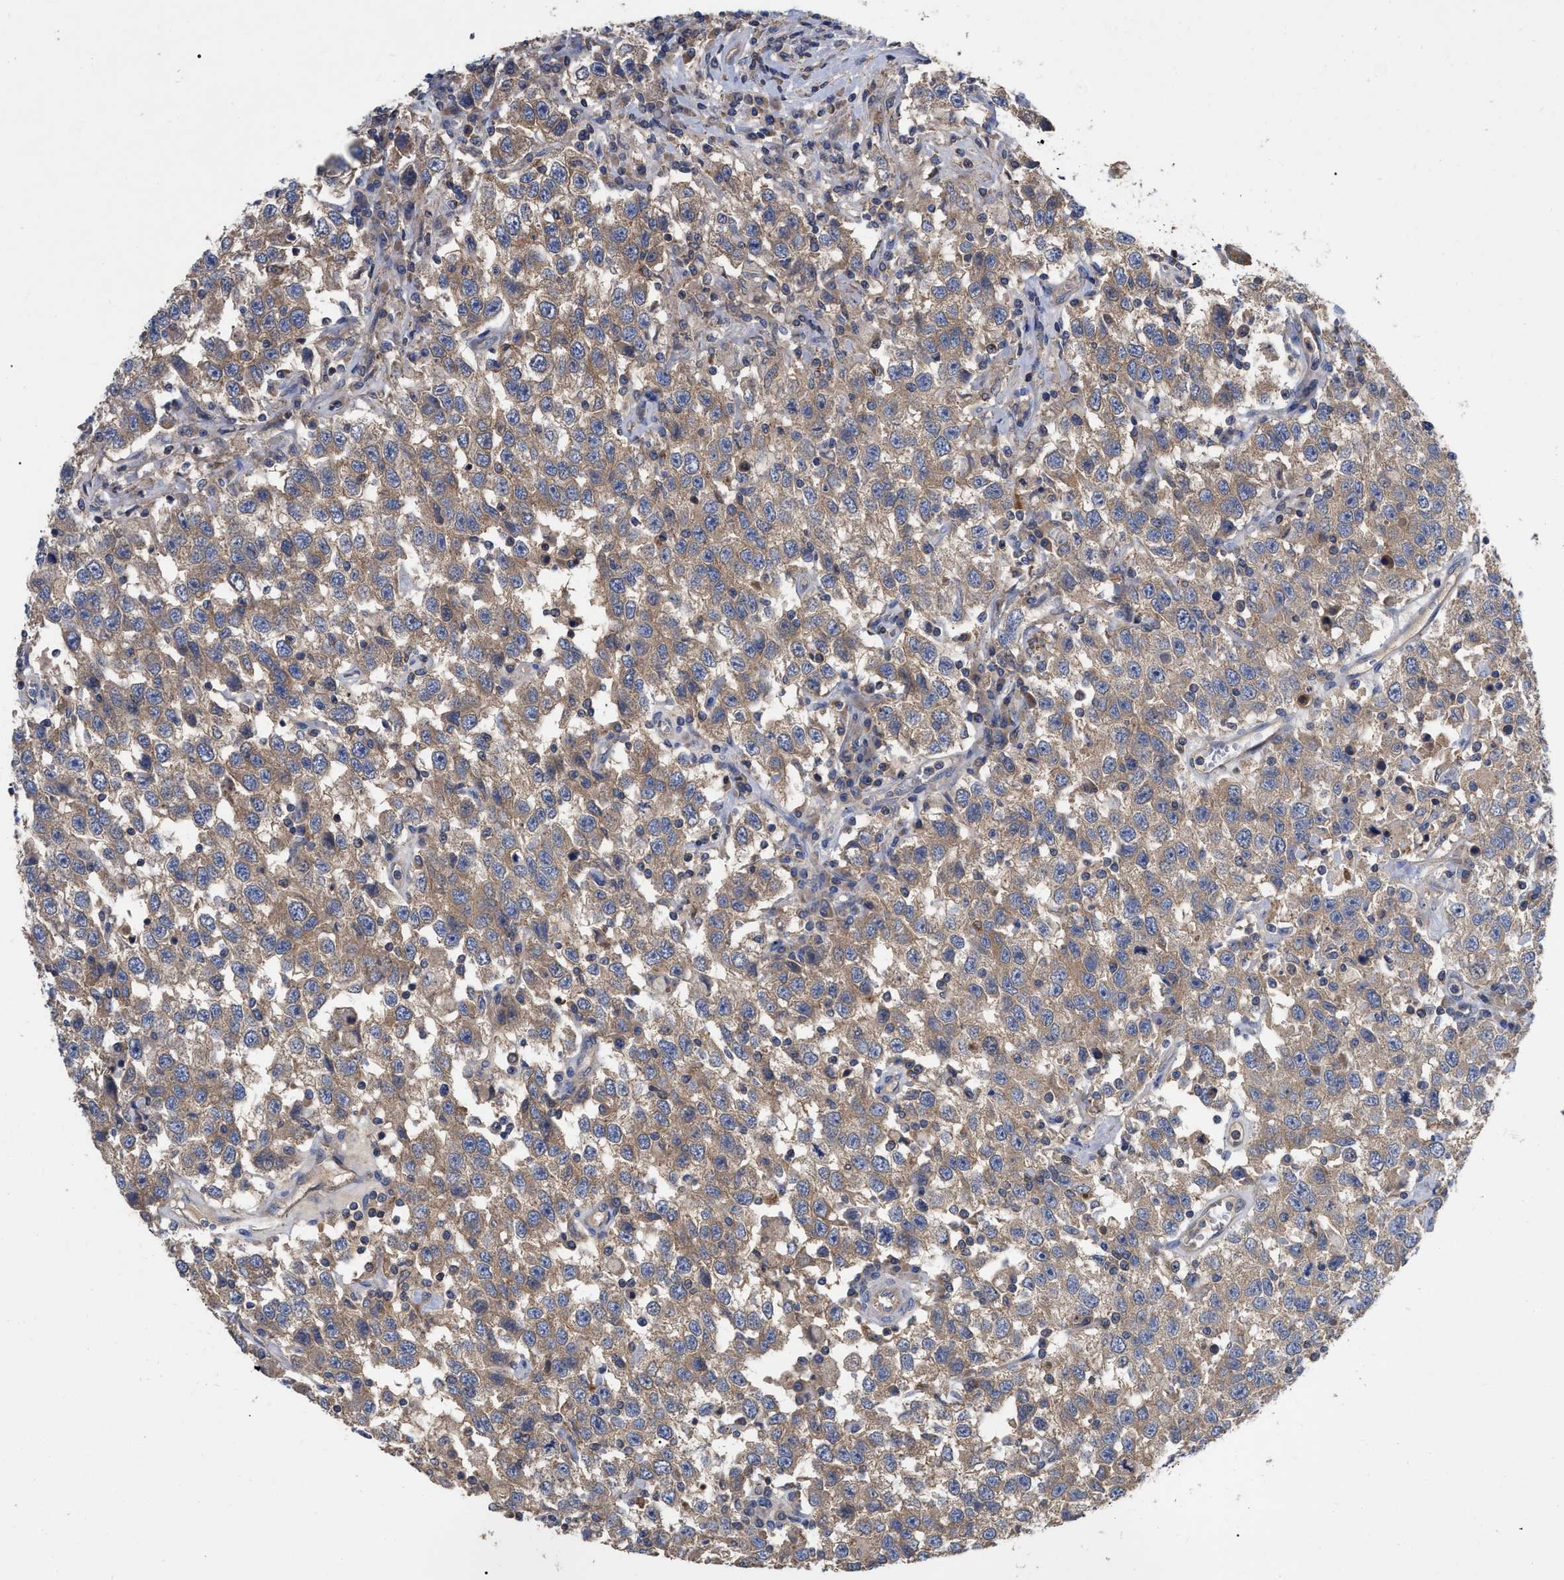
{"staining": {"intensity": "weak", "quantity": ">75%", "location": "cytoplasmic/membranous"}, "tissue": "testis cancer", "cell_type": "Tumor cells", "image_type": "cancer", "snomed": [{"axis": "morphology", "description": "Seminoma, NOS"}, {"axis": "topography", "description": "Testis"}], "caption": "Testis cancer (seminoma) tissue reveals weak cytoplasmic/membranous expression in approximately >75% of tumor cells, visualized by immunohistochemistry. Using DAB (3,3'-diaminobenzidine) (brown) and hematoxylin (blue) stains, captured at high magnification using brightfield microscopy.", "gene": "RAP1GDS1", "patient": {"sex": "male", "age": 41}}